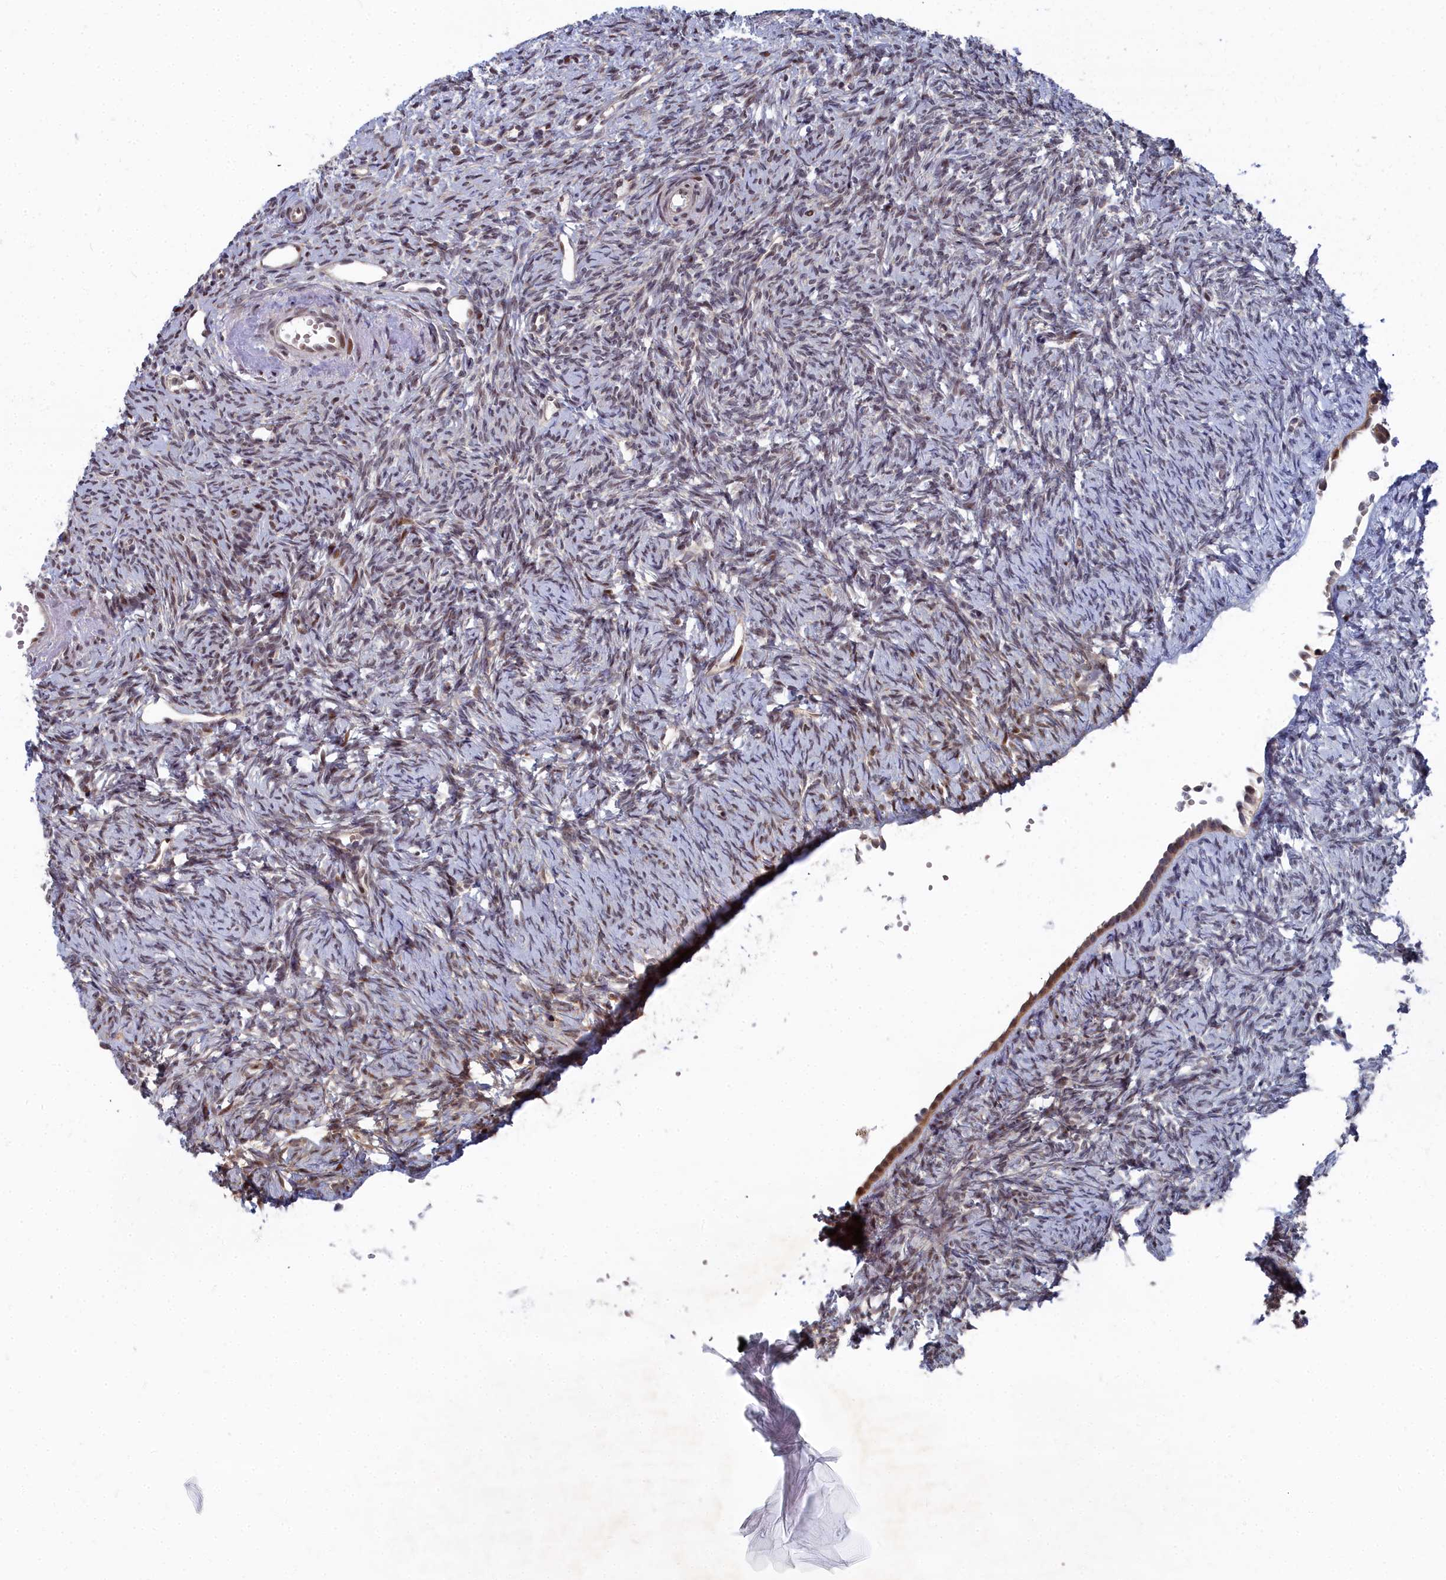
{"staining": {"intensity": "moderate", "quantity": ">75%", "location": "cytoplasmic/membranous,nuclear"}, "tissue": "ovary", "cell_type": "Follicle cells", "image_type": "normal", "snomed": [{"axis": "morphology", "description": "Normal tissue, NOS"}, {"axis": "topography", "description": "Ovary"}], "caption": "Immunohistochemical staining of benign ovary shows moderate cytoplasmic/membranous,nuclear protein expression in about >75% of follicle cells.", "gene": "RPS27A", "patient": {"sex": "female", "age": 51}}